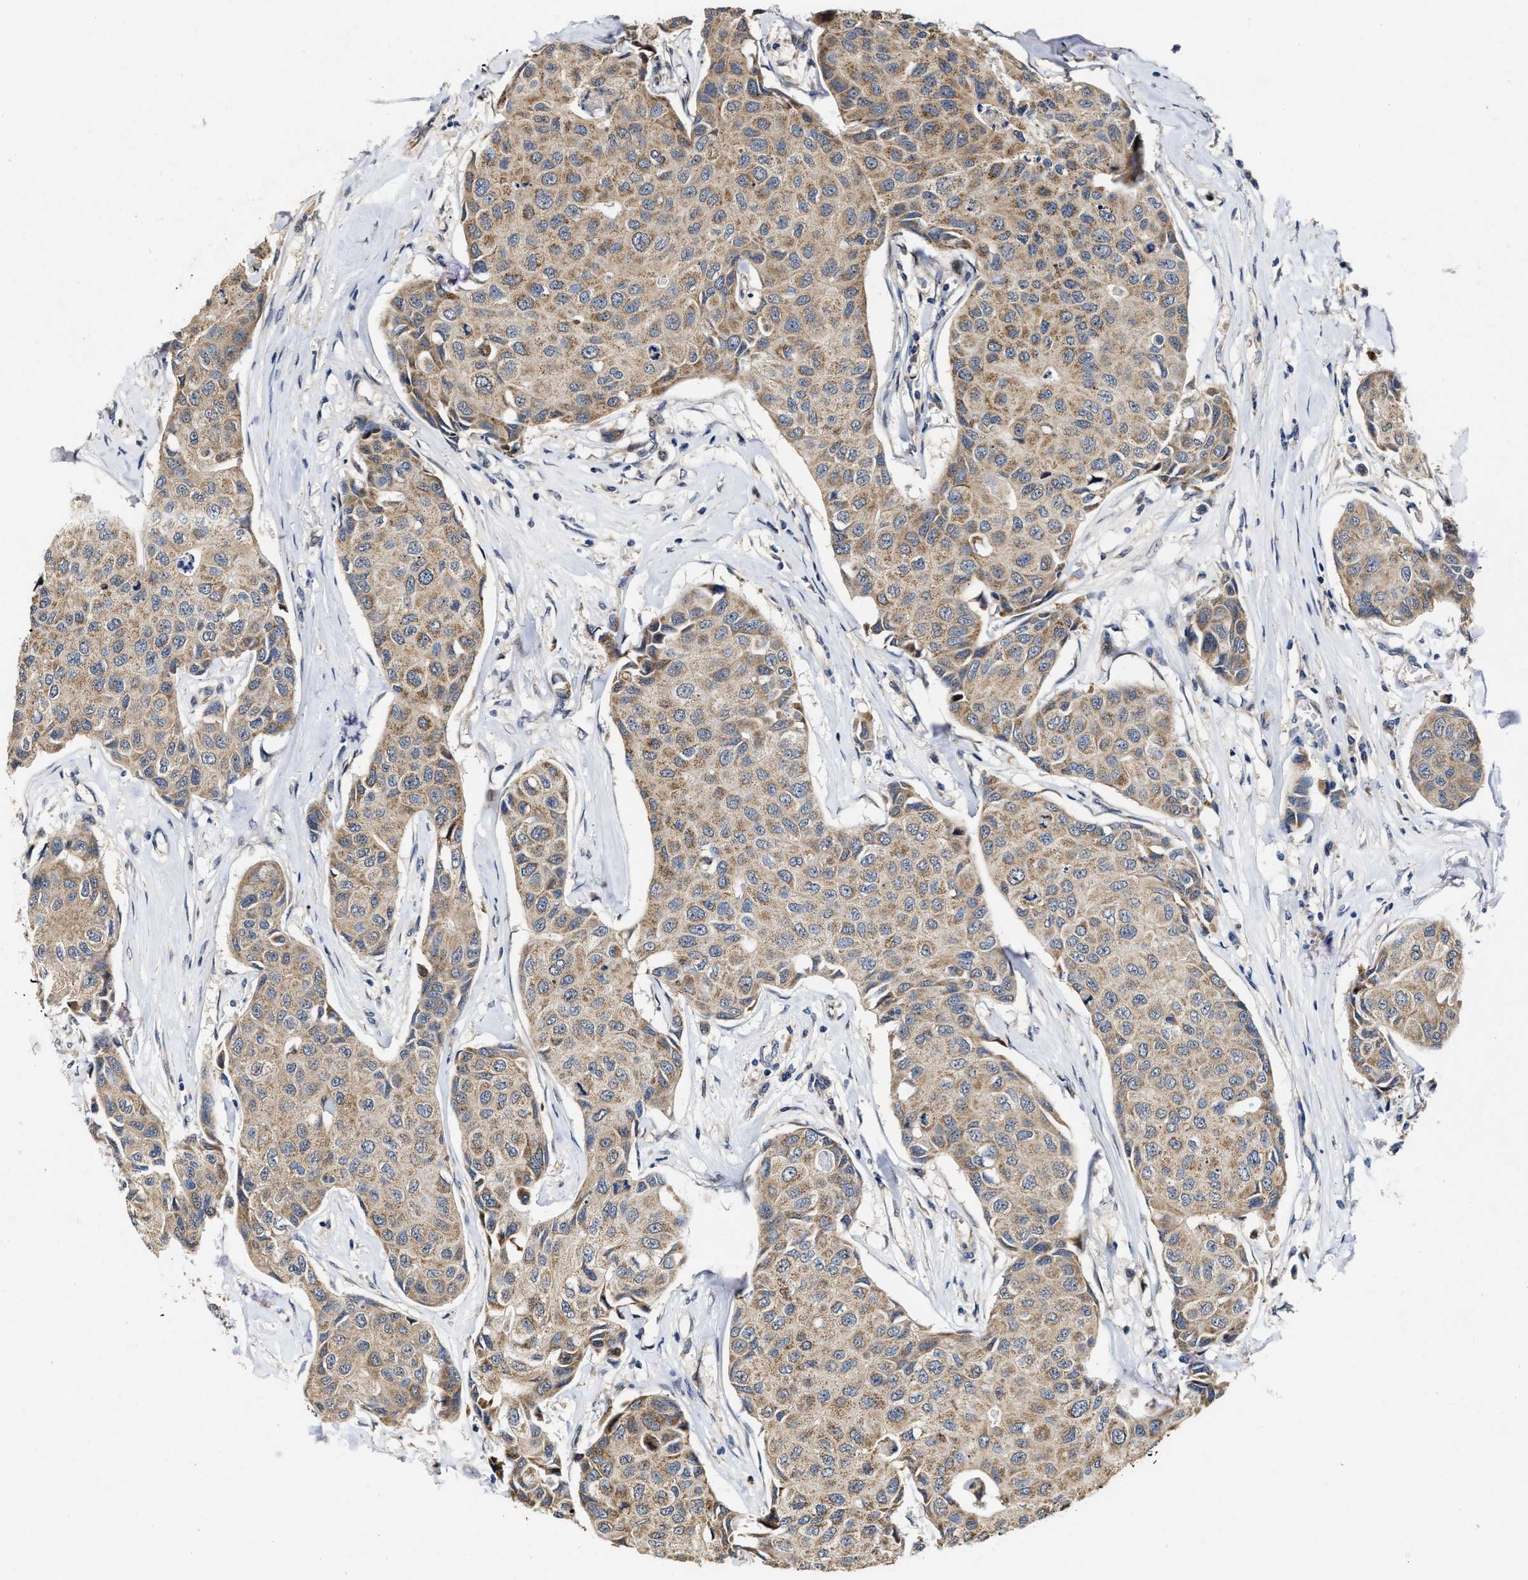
{"staining": {"intensity": "moderate", "quantity": ">75%", "location": "cytoplasmic/membranous"}, "tissue": "breast cancer", "cell_type": "Tumor cells", "image_type": "cancer", "snomed": [{"axis": "morphology", "description": "Duct carcinoma"}, {"axis": "topography", "description": "Breast"}], "caption": "Breast cancer (intraductal carcinoma) stained with a protein marker shows moderate staining in tumor cells.", "gene": "SCYL2", "patient": {"sex": "female", "age": 80}}